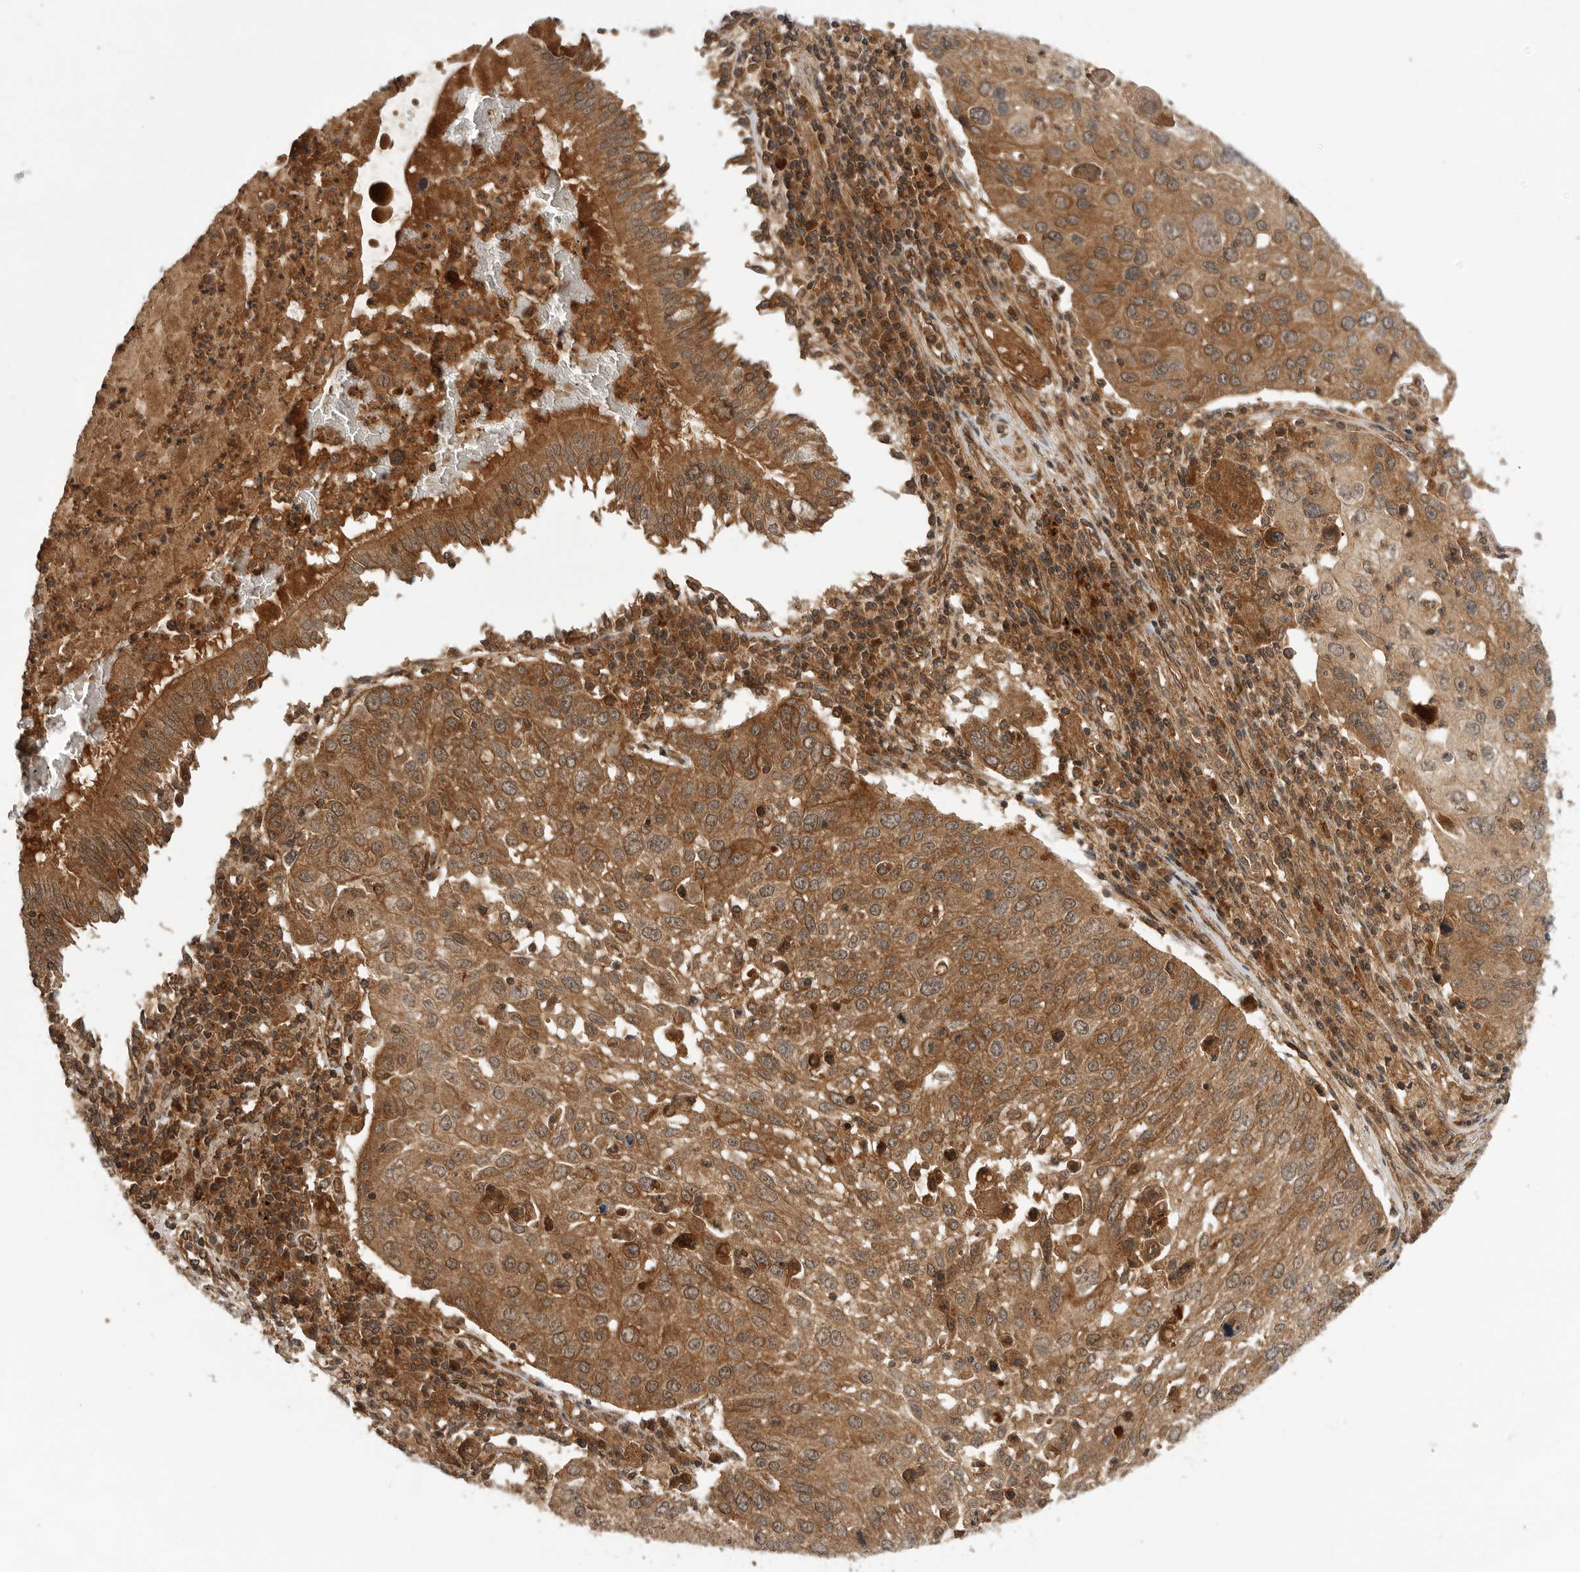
{"staining": {"intensity": "moderate", "quantity": ">75%", "location": "cytoplasmic/membranous"}, "tissue": "lung cancer", "cell_type": "Tumor cells", "image_type": "cancer", "snomed": [{"axis": "morphology", "description": "Squamous cell carcinoma, NOS"}, {"axis": "topography", "description": "Lung"}], "caption": "Protein expression analysis of human lung squamous cell carcinoma reveals moderate cytoplasmic/membranous expression in about >75% of tumor cells. The protein is shown in brown color, while the nuclei are stained blue.", "gene": "PRDX4", "patient": {"sex": "male", "age": 65}}